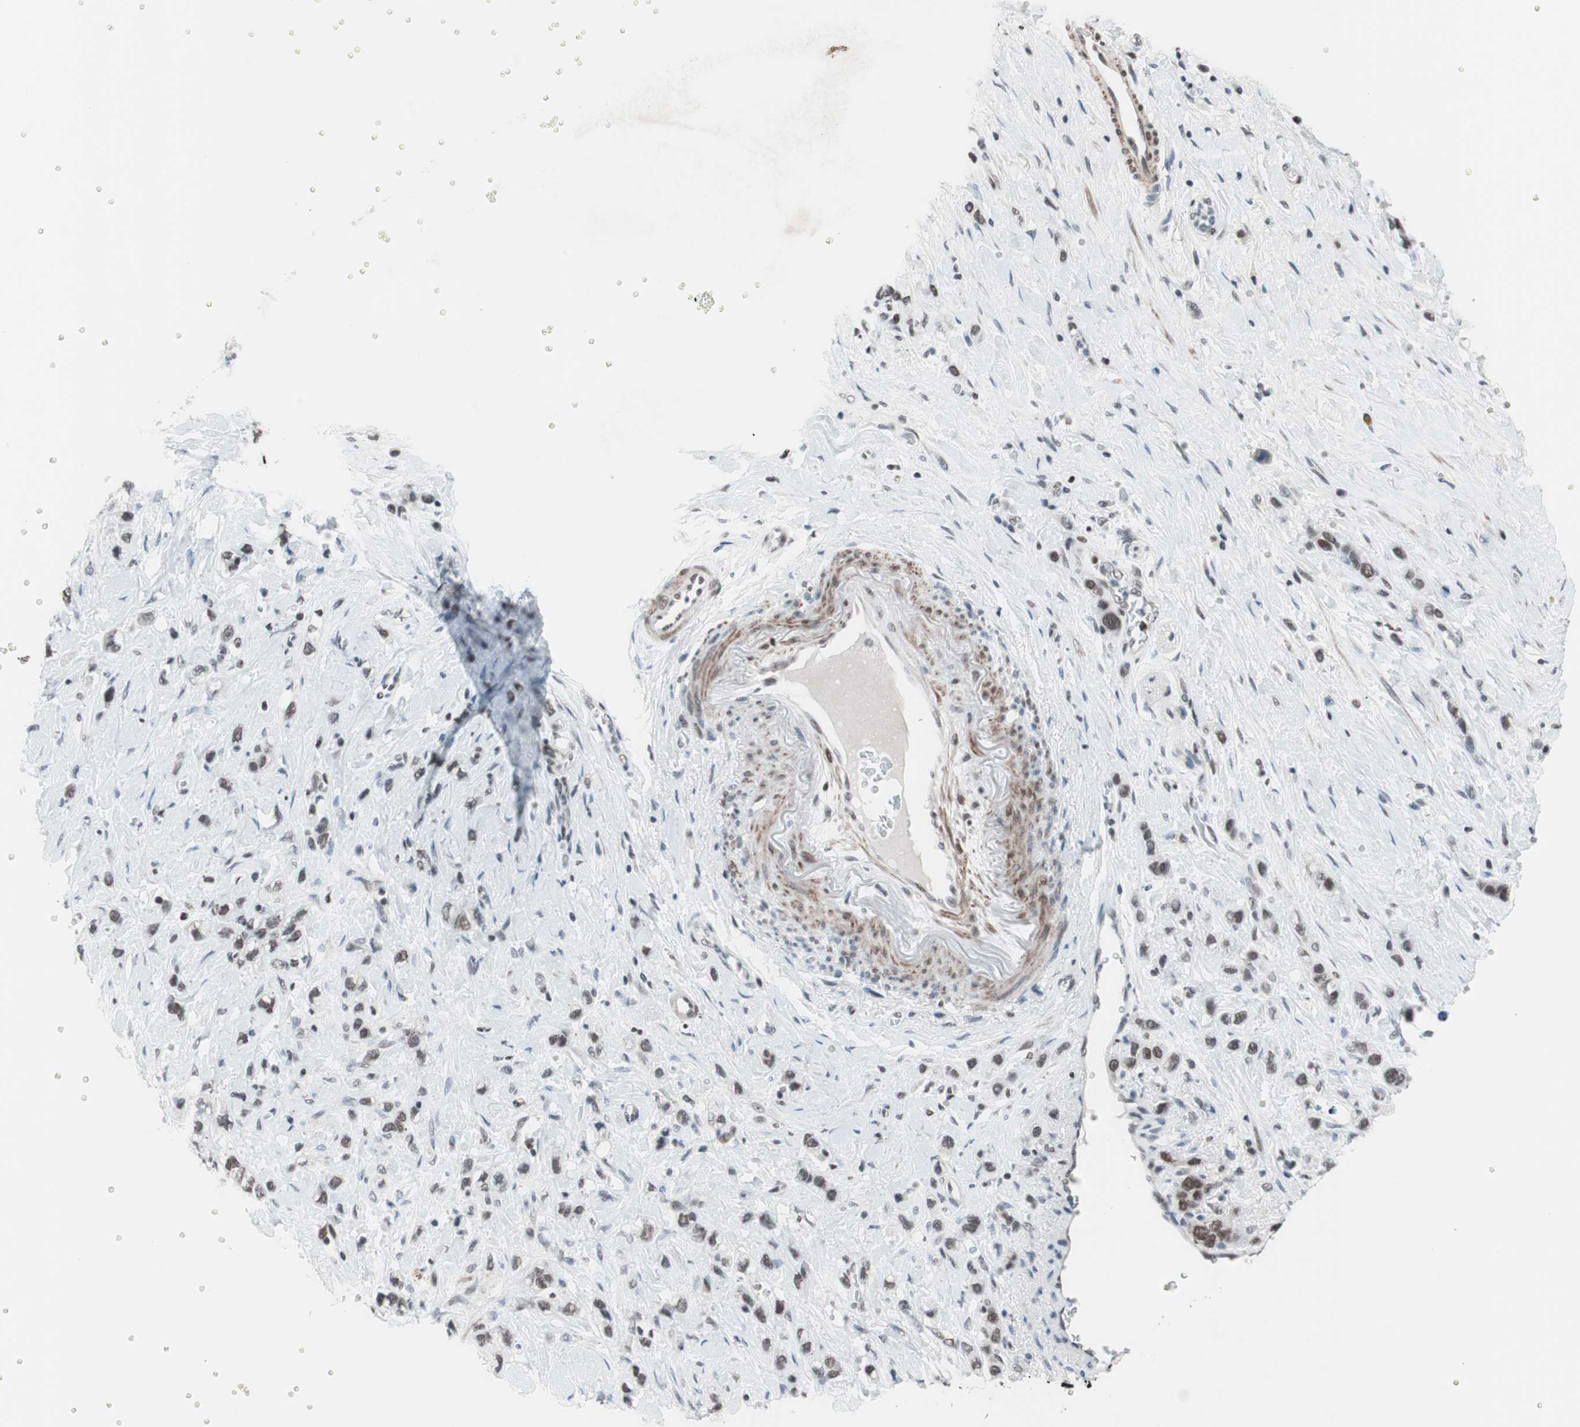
{"staining": {"intensity": "weak", "quantity": "25%-75%", "location": "nuclear"}, "tissue": "stomach cancer", "cell_type": "Tumor cells", "image_type": "cancer", "snomed": [{"axis": "morphology", "description": "Normal tissue, NOS"}, {"axis": "morphology", "description": "Adenocarcinoma, NOS"}, {"axis": "morphology", "description": "Adenocarcinoma, High grade"}, {"axis": "topography", "description": "Stomach, upper"}, {"axis": "topography", "description": "Stomach"}], "caption": "Immunohistochemical staining of adenocarcinoma (stomach) demonstrates weak nuclear protein expression in approximately 25%-75% of tumor cells.", "gene": "ARID1A", "patient": {"sex": "female", "age": 65}}